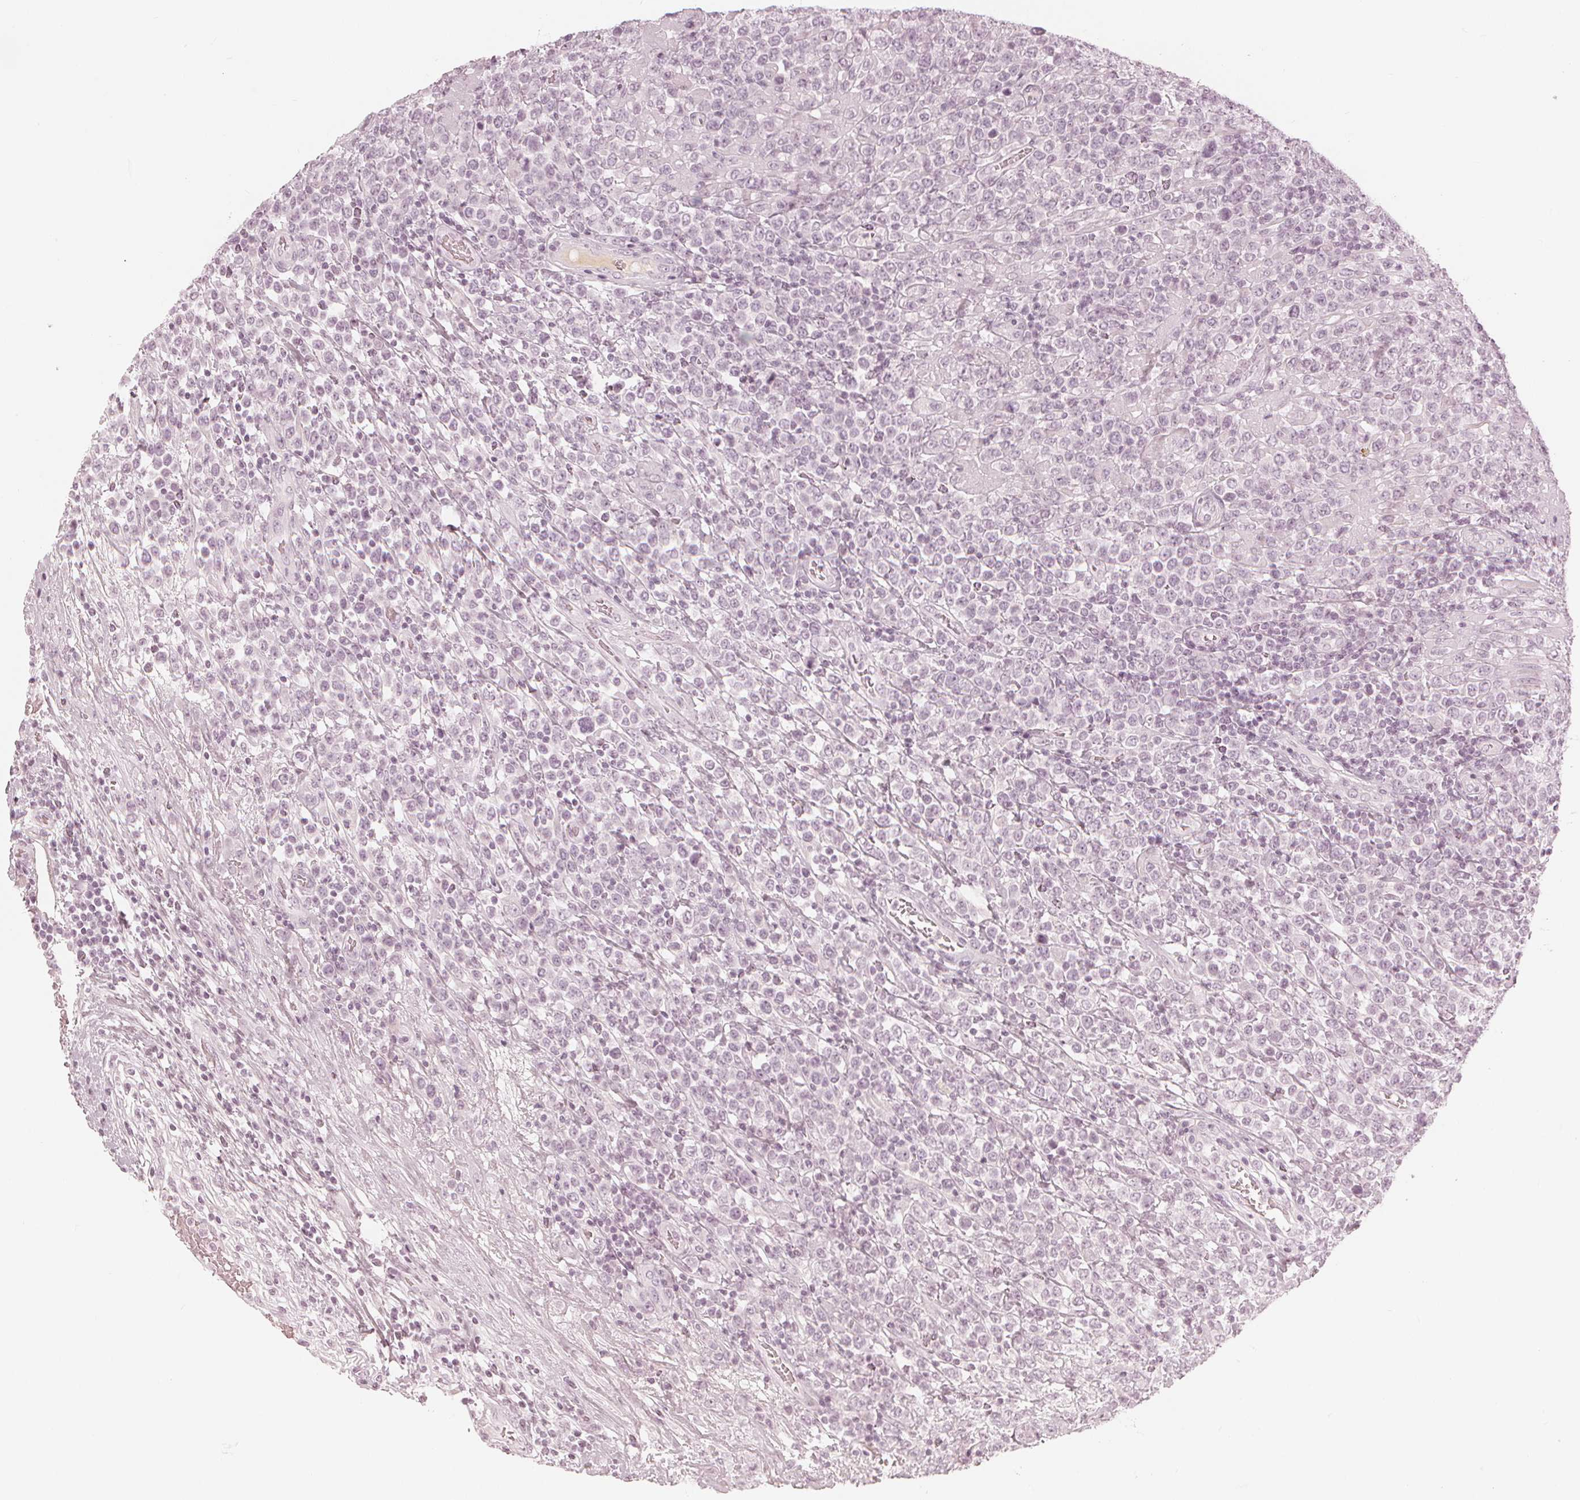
{"staining": {"intensity": "negative", "quantity": "none", "location": "none"}, "tissue": "lymphoma", "cell_type": "Tumor cells", "image_type": "cancer", "snomed": [{"axis": "morphology", "description": "Malignant lymphoma, non-Hodgkin's type, High grade"}, {"axis": "topography", "description": "Soft tissue"}], "caption": "A high-resolution micrograph shows IHC staining of lymphoma, which displays no significant positivity in tumor cells.", "gene": "PAEP", "patient": {"sex": "female", "age": 56}}